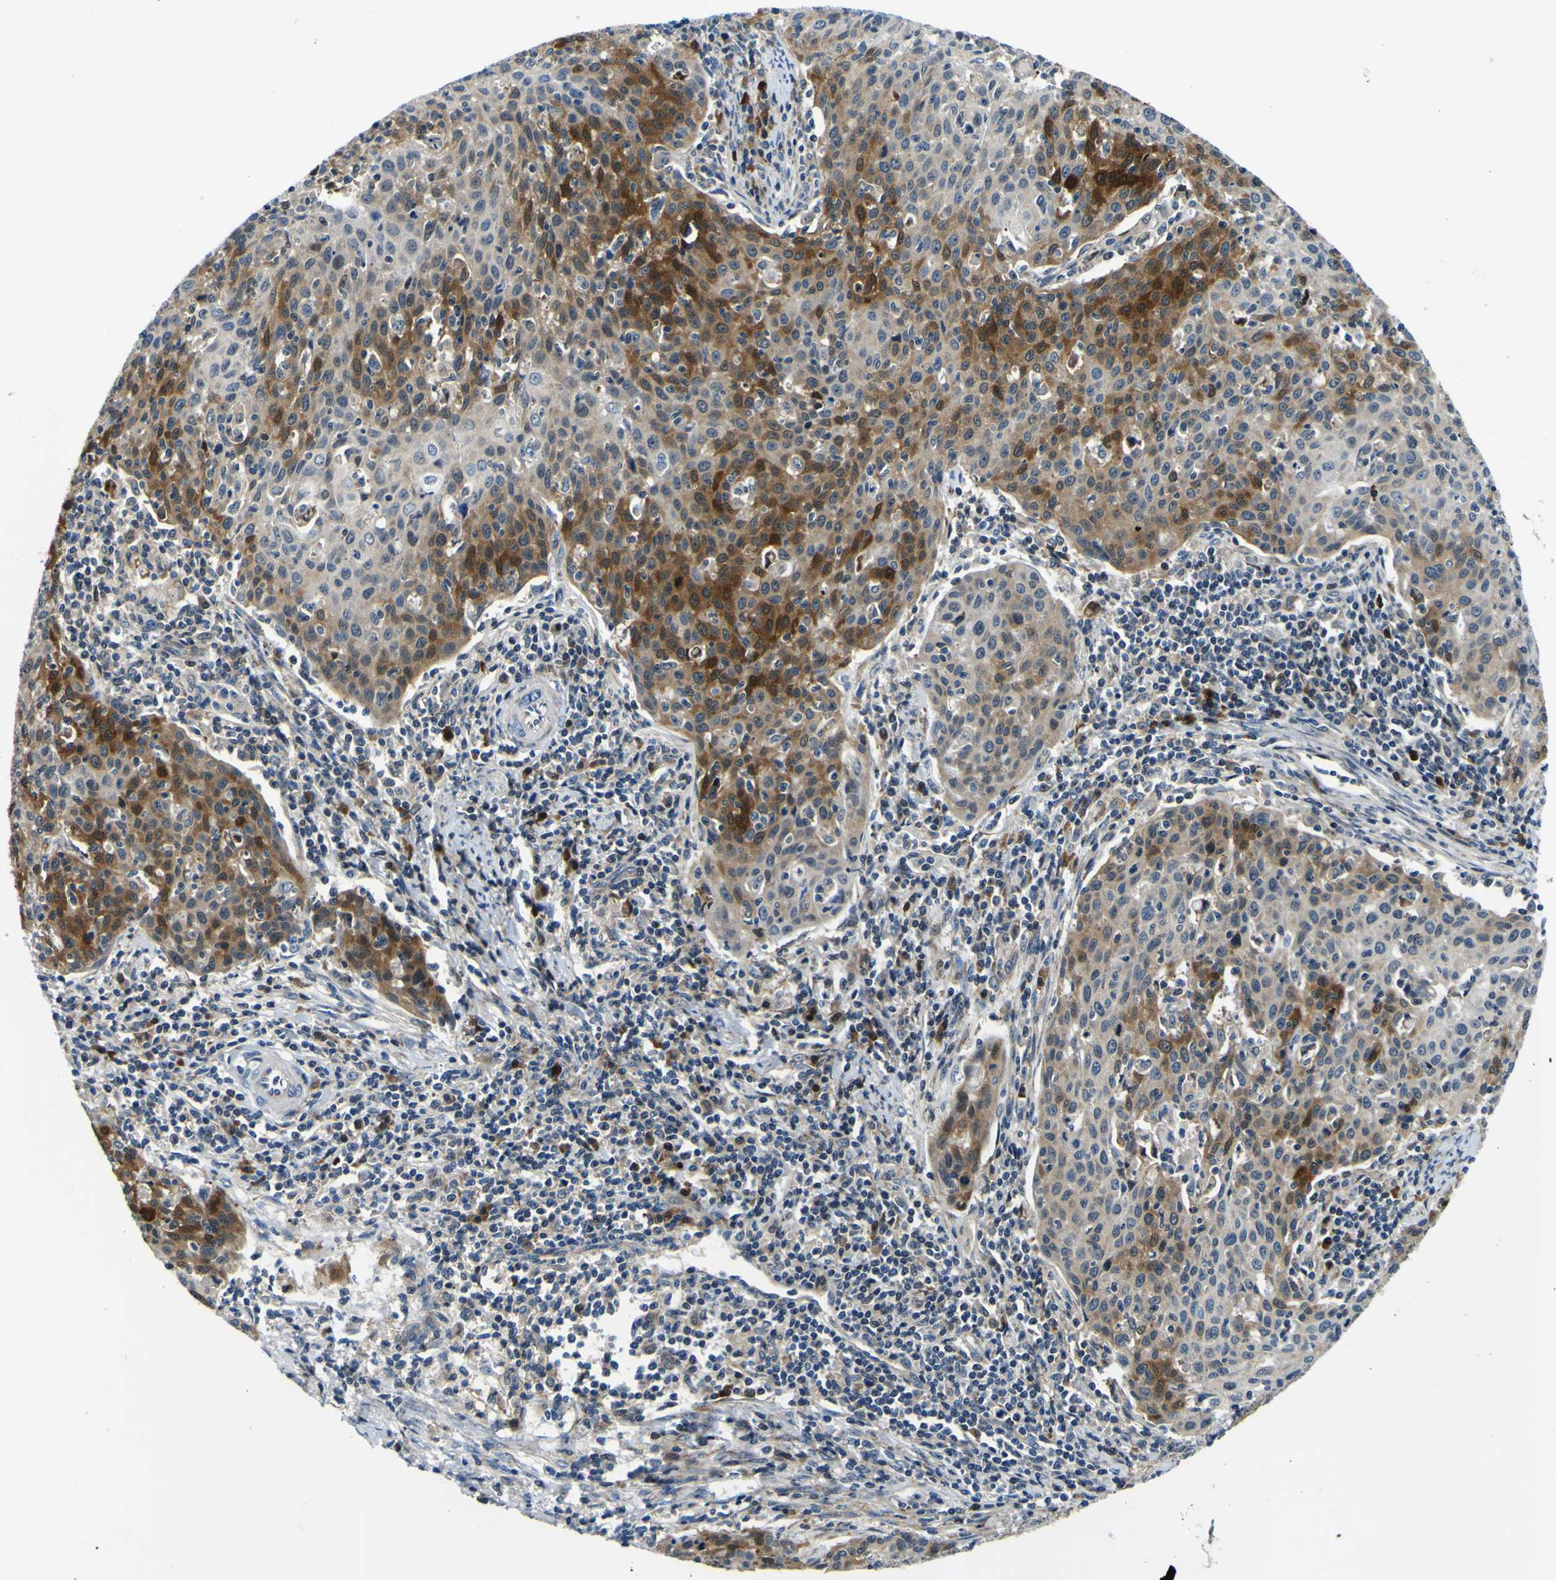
{"staining": {"intensity": "moderate", "quantity": ">75%", "location": "cytoplasmic/membranous"}, "tissue": "cervical cancer", "cell_type": "Tumor cells", "image_type": "cancer", "snomed": [{"axis": "morphology", "description": "Squamous cell carcinoma, NOS"}, {"axis": "topography", "description": "Cervix"}], "caption": "Immunohistochemical staining of human squamous cell carcinoma (cervical) demonstrates moderate cytoplasmic/membranous protein staining in about >75% of tumor cells.", "gene": "NLRP3", "patient": {"sex": "female", "age": 38}}